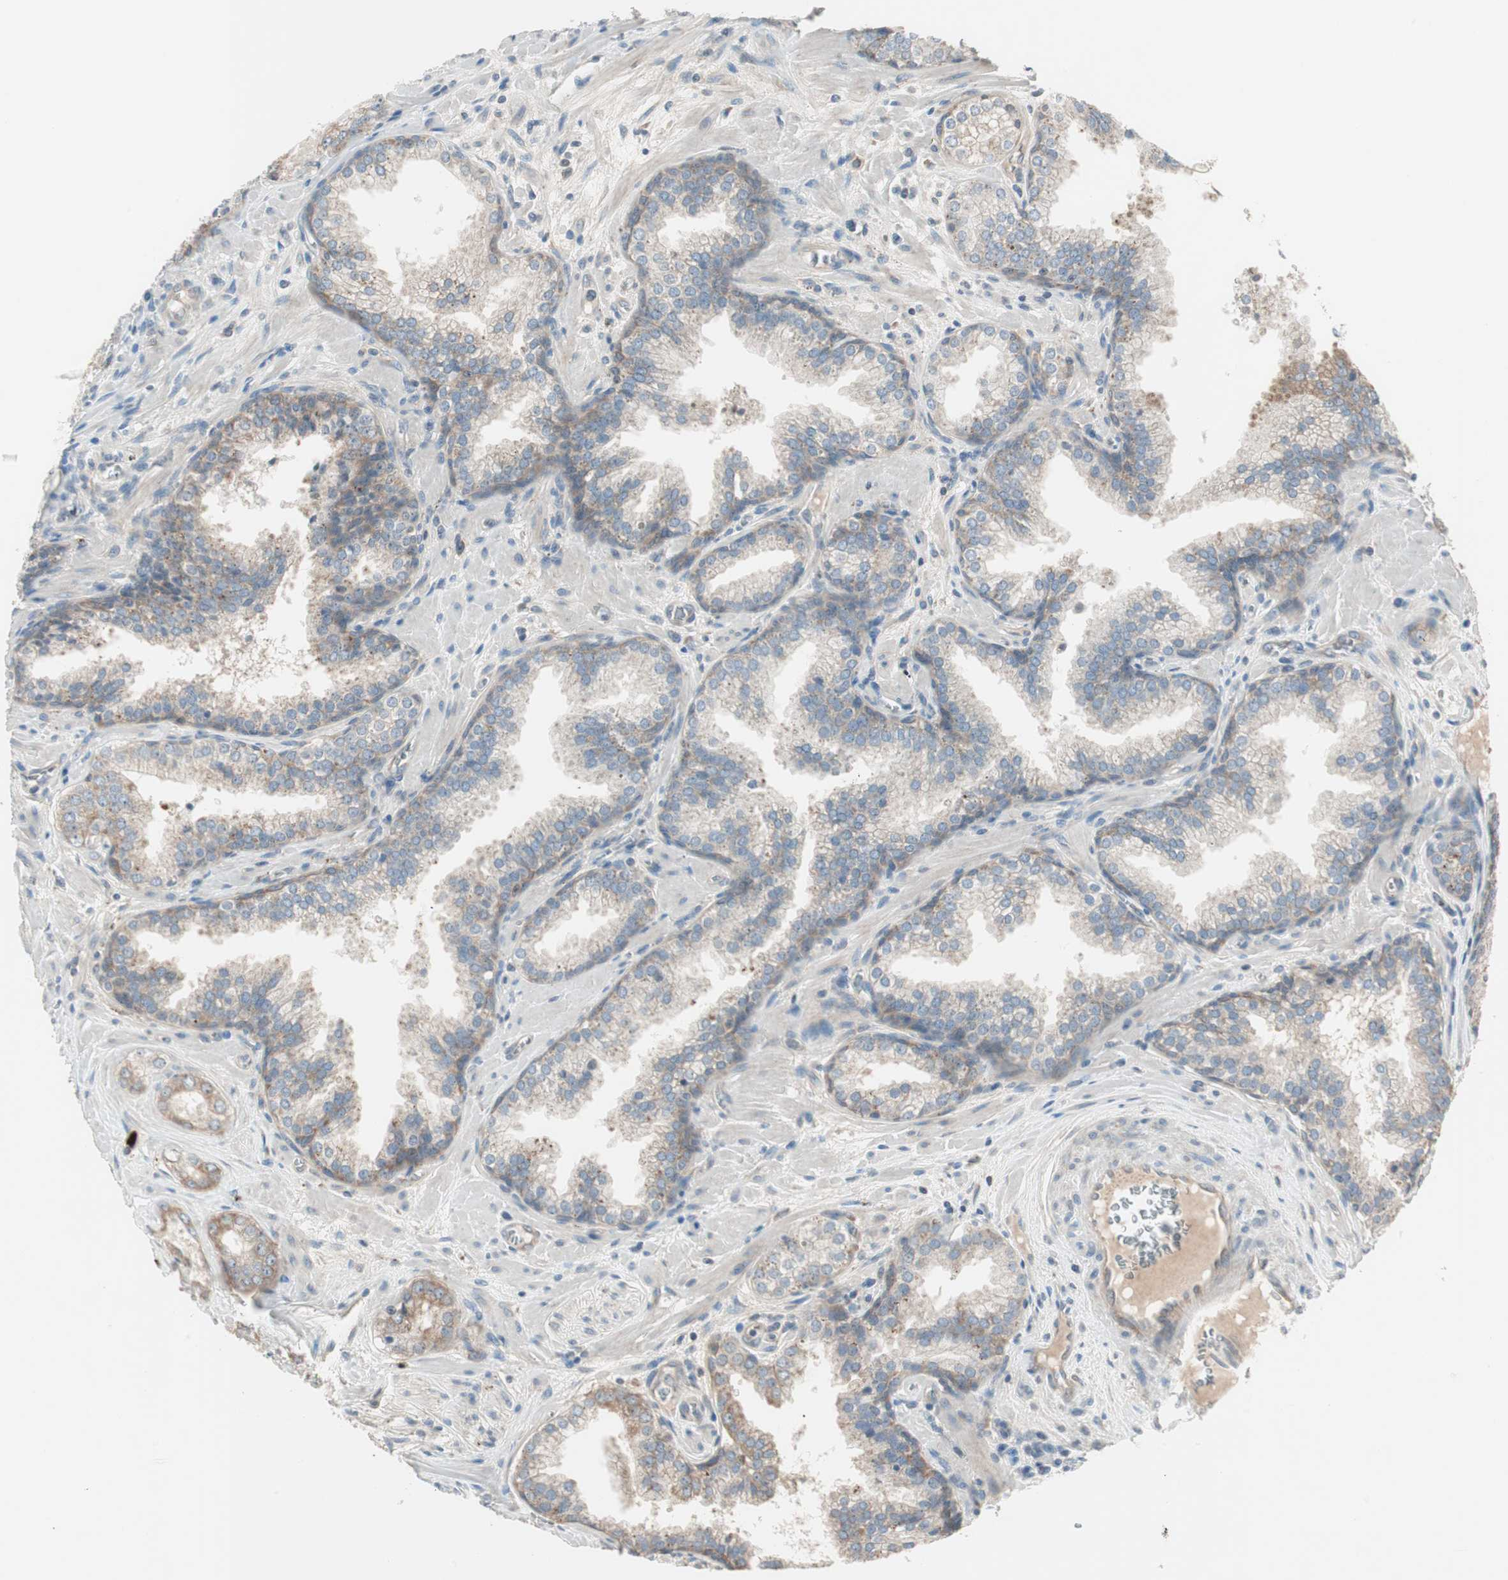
{"staining": {"intensity": "weak", "quantity": ">75%", "location": "cytoplasmic/membranous"}, "tissue": "prostate cancer", "cell_type": "Tumor cells", "image_type": "cancer", "snomed": [{"axis": "morphology", "description": "Adenocarcinoma, Low grade"}, {"axis": "topography", "description": "Prostate"}], "caption": "Brown immunohistochemical staining in human prostate cancer displays weak cytoplasmic/membranous expression in about >75% of tumor cells.", "gene": "RPL23", "patient": {"sex": "male", "age": 60}}